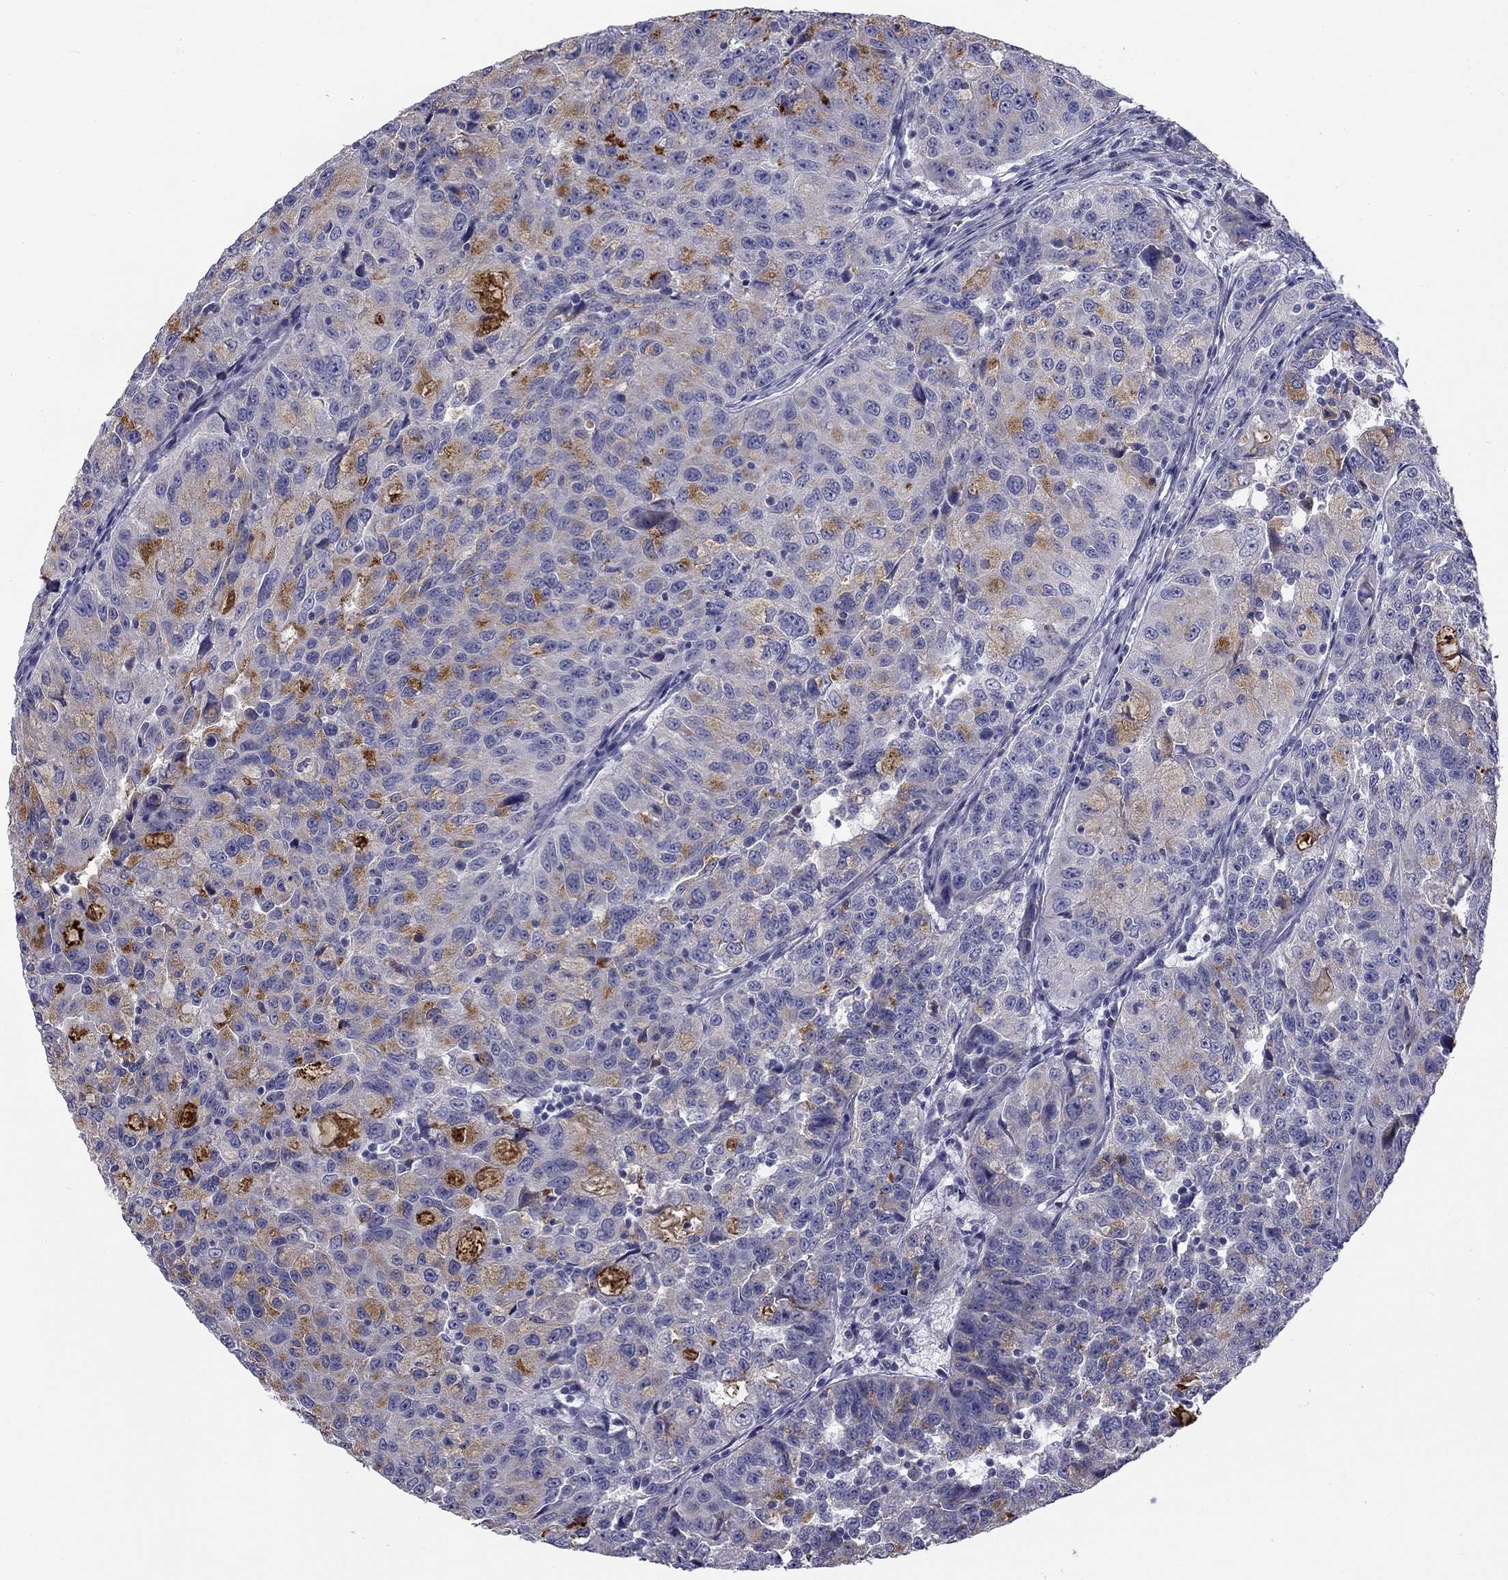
{"staining": {"intensity": "moderate", "quantity": "<25%", "location": "cytoplasmic/membranous"}, "tissue": "urothelial cancer", "cell_type": "Tumor cells", "image_type": "cancer", "snomed": [{"axis": "morphology", "description": "Urothelial carcinoma, NOS"}, {"axis": "morphology", "description": "Urothelial carcinoma, High grade"}, {"axis": "topography", "description": "Urinary bladder"}], "caption": "Urothelial carcinoma (high-grade) stained with immunohistochemistry (IHC) displays moderate cytoplasmic/membranous expression in approximately <25% of tumor cells.", "gene": "CLPSL2", "patient": {"sex": "female", "age": 73}}